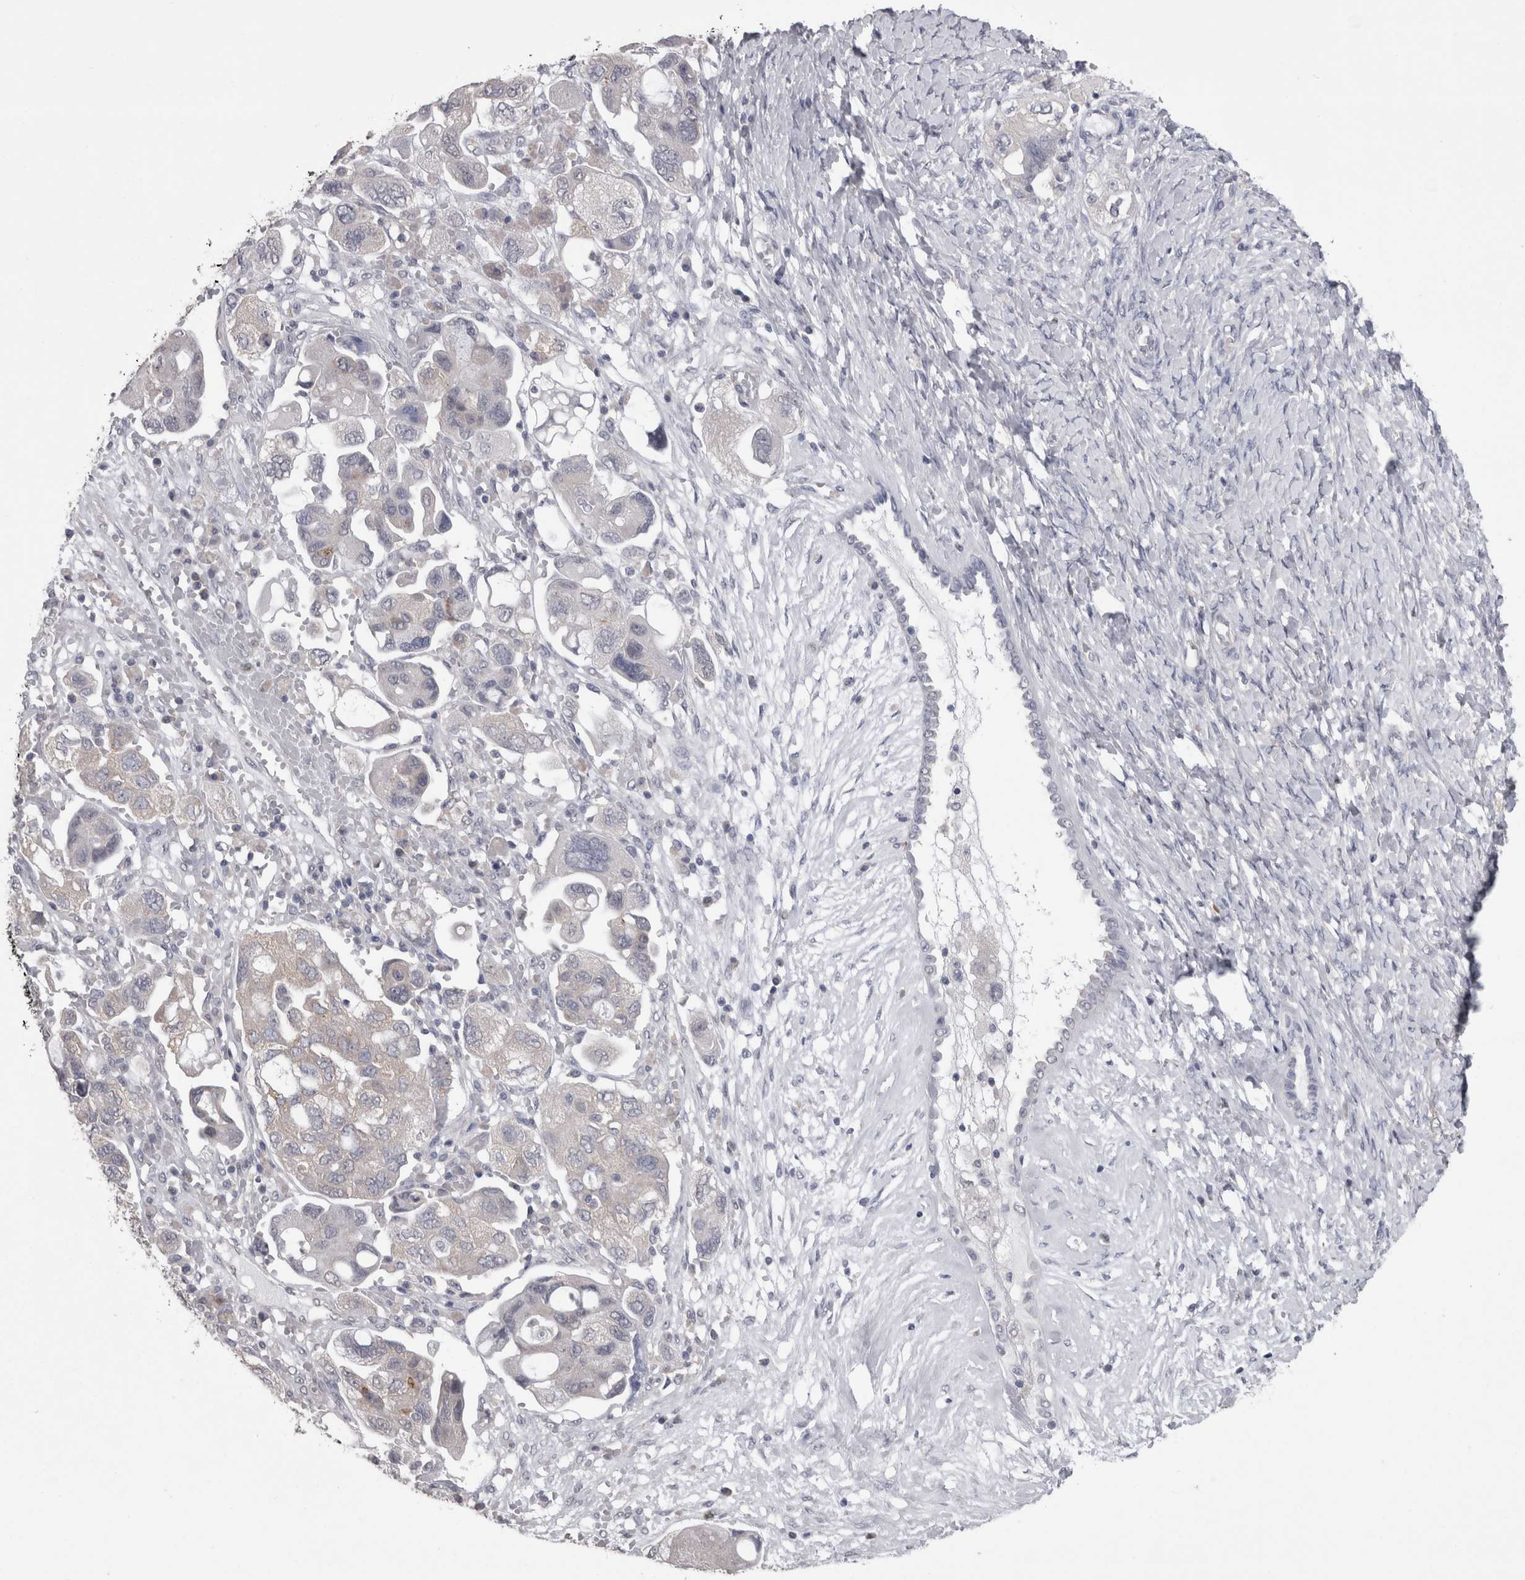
{"staining": {"intensity": "negative", "quantity": "none", "location": "none"}, "tissue": "ovarian cancer", "cell_type": "Tumor cells", "image_type": "cancer", "snomed": [{"axis": "morphology", "description": "Carcinoma, NOS"}, {"axis": "morphology", "description": "Cystadenocarcinoma, serous, NOS"}, {"axis": "topography", "description": "Ovary"}], "caption": "Protein analysis of serous cystadenocarcinoma (ovarian) demonstrates no significant positivity in tumor cells.", "gene": "DDX6", "patient": {"sex": "female", "age": 69}}